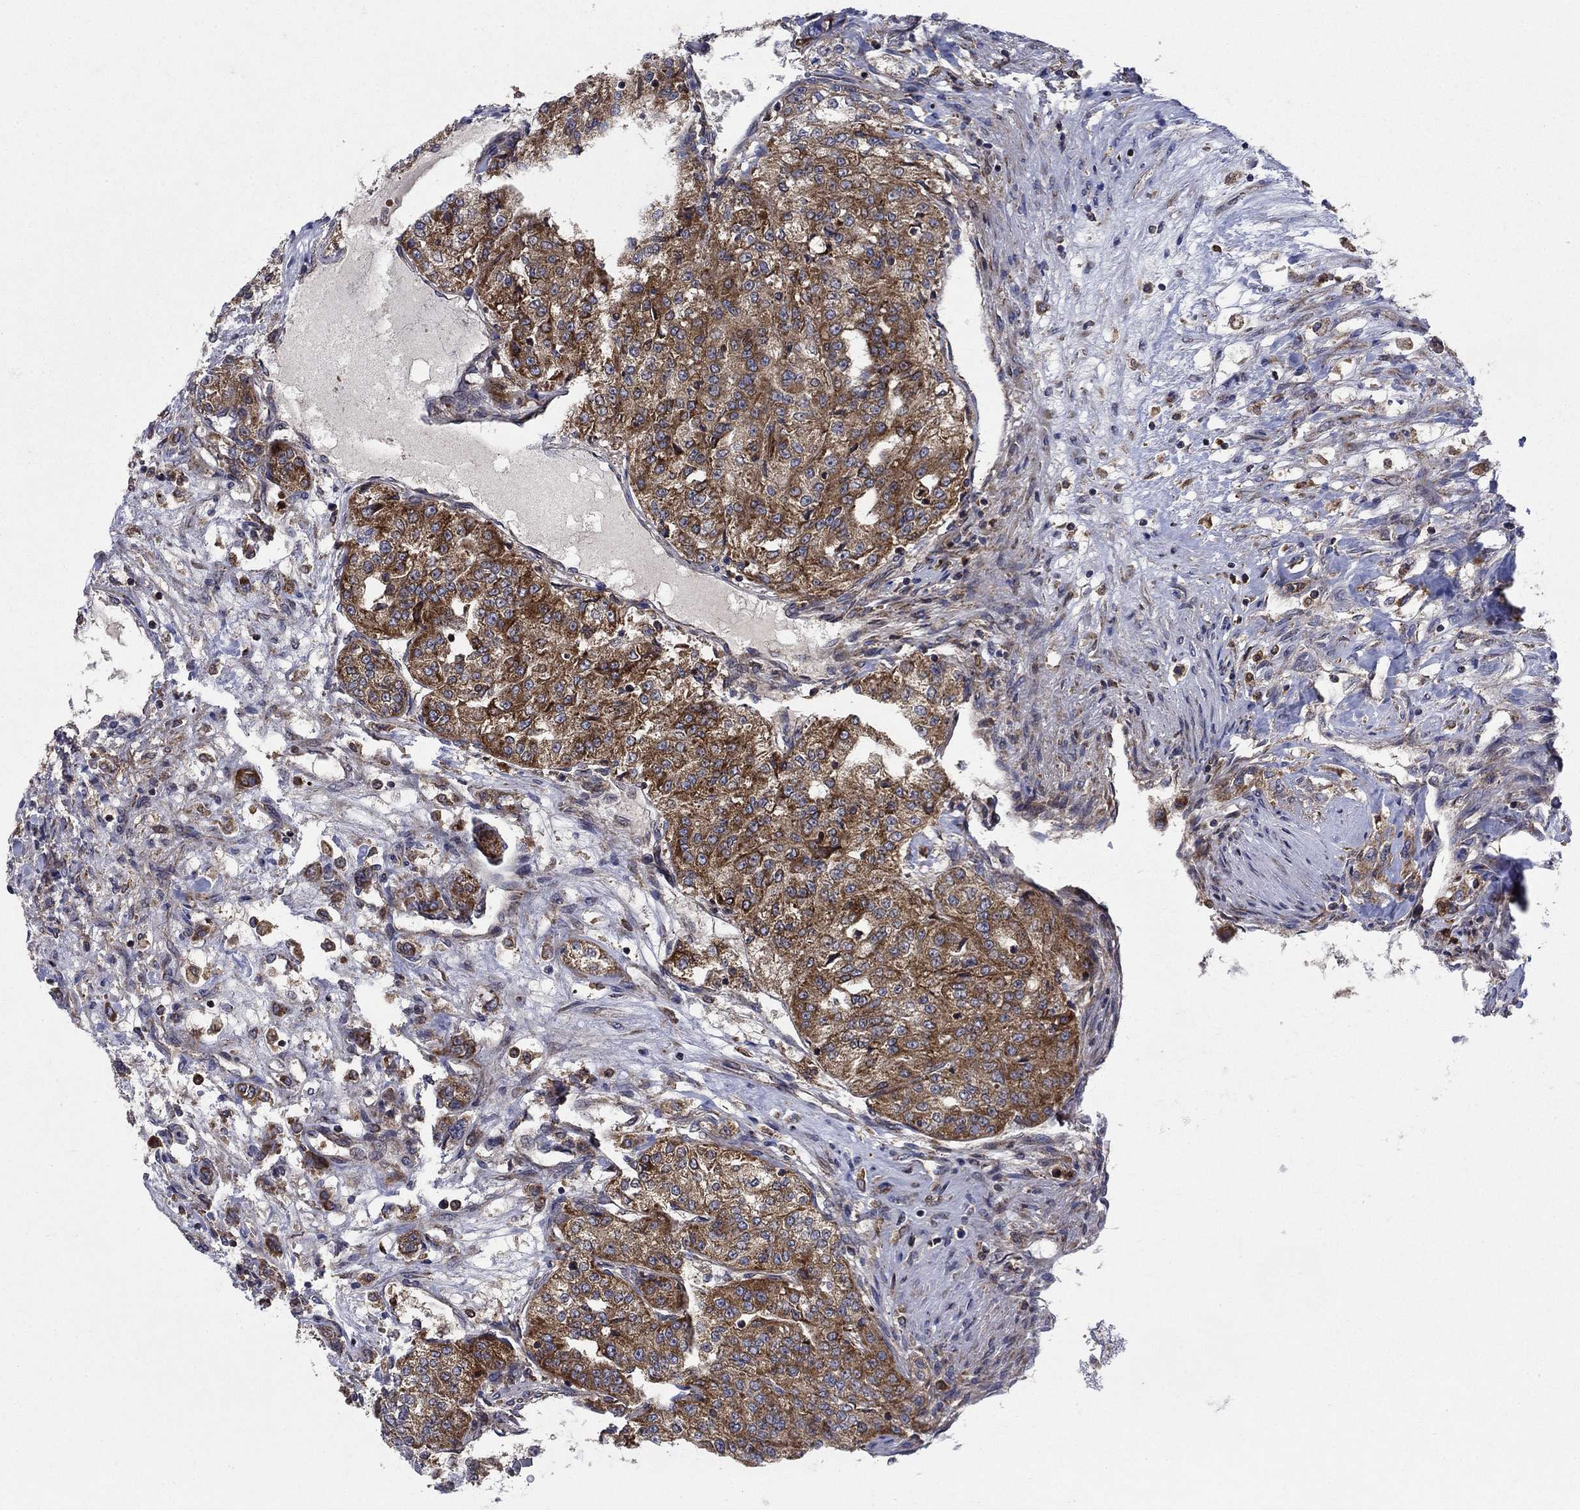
{"staining": {"intensity": "moderate", "quantity": ">75%", "location": "cytoplasmic/membranous"}, "tissue": "renal cancer", "cell_type": "Tumor cells", "image_type": "cancer", "snomed": [{"axis": "morphology", "description": "Adenocarcinoma, NOS"}, {"axis": "topography", "description": "Kidney"}], "caption": "A photomicrograph of human renal cancer (adenocarcinoma) stained for a protein demonstrates moderate cytoplasmic/membranous brown staining in tumor cells. The staining is performed using DAB brown chromogen to label protein expression. The nuclei are counter-stained blue using hematoxylin.", "gene": "RNF19B", "patient": {"sex": "female", "age": 63}}